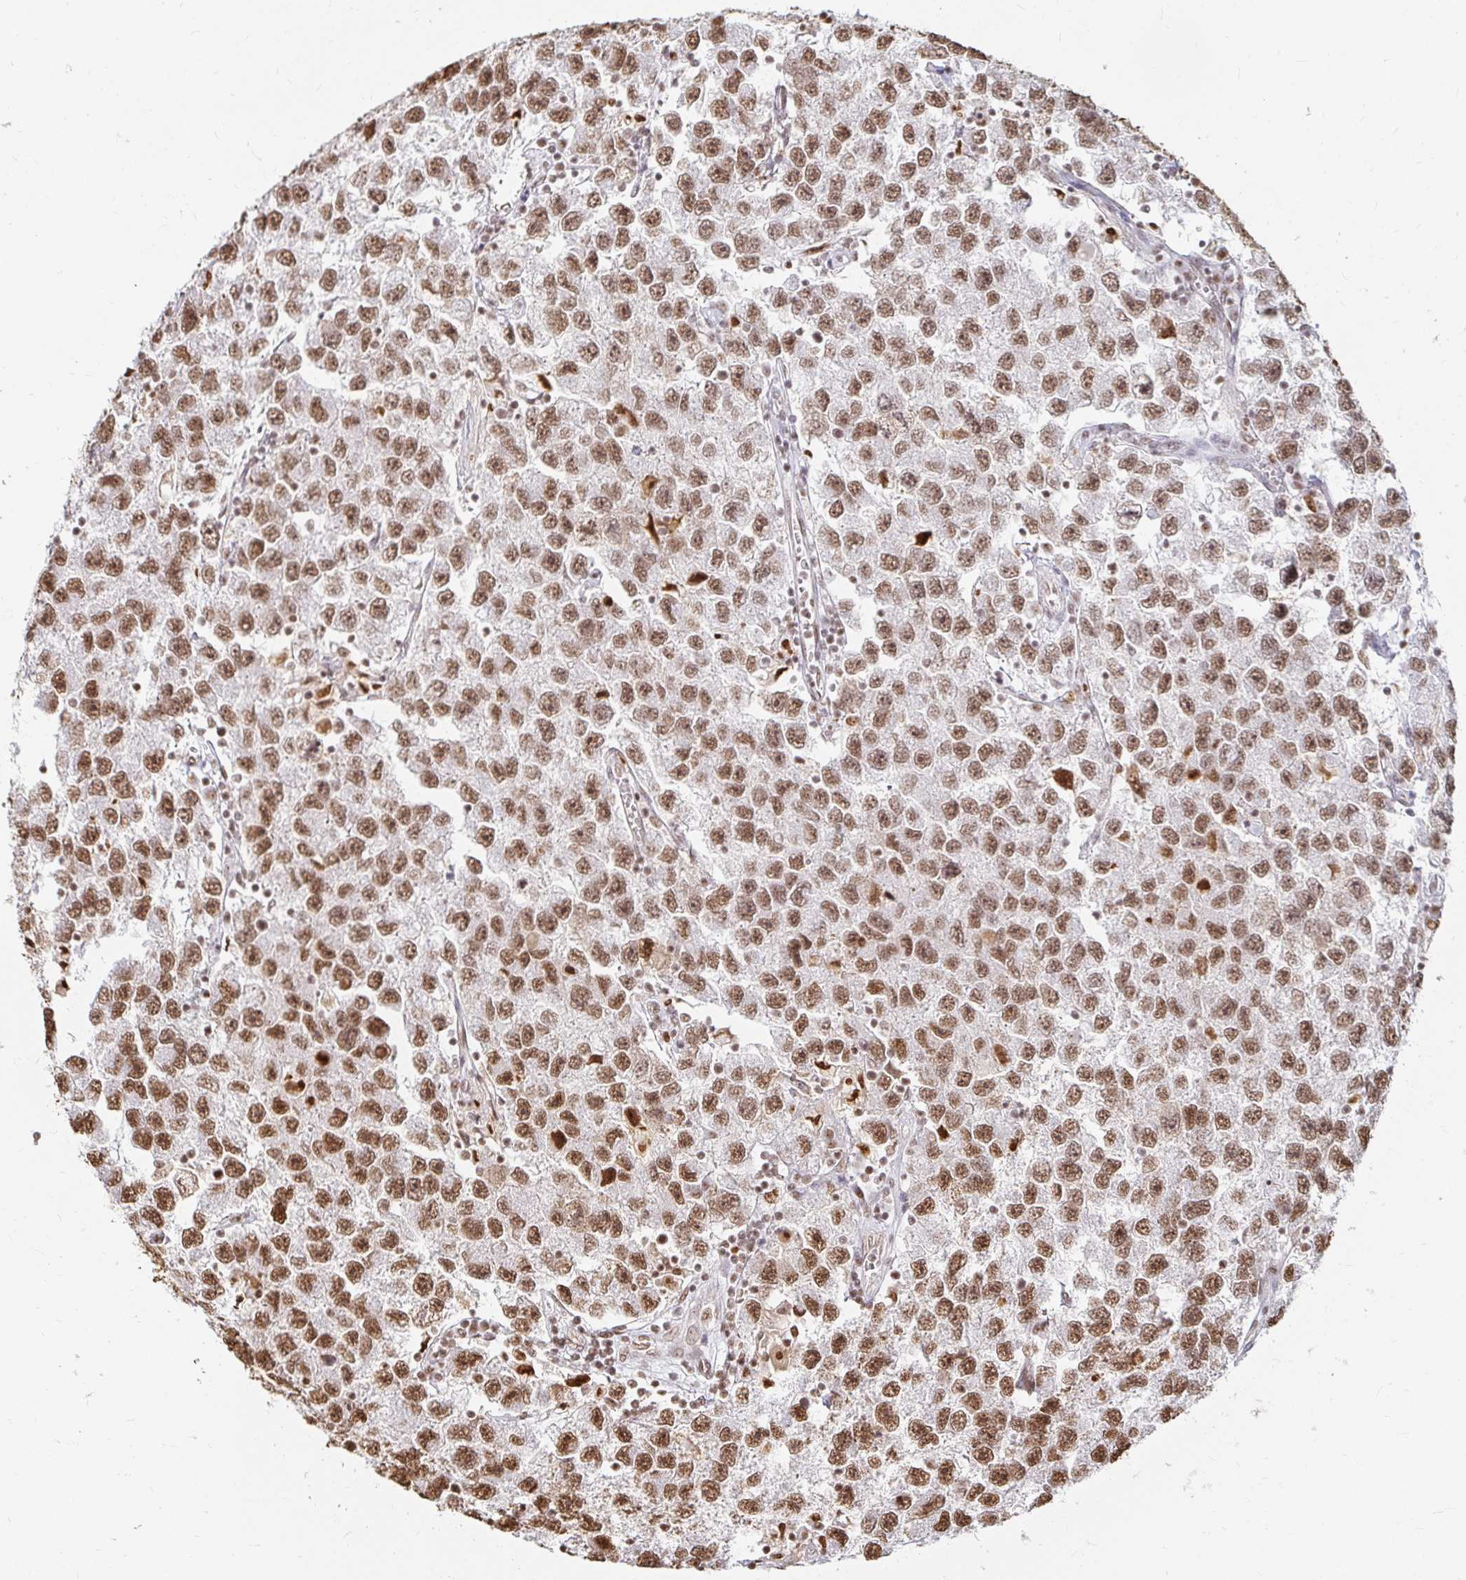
{"staining": {"intensity": "moderate", "quantity": ">75%", "location": "nuclear"}, "tissue": "testis cancer", "cell_type": "Tumor cells", "image_type": "cancer", "snomed": [{"axis": "morphology", "description": "Seminoma, NOS"}, {"axis": "topography", "description": "Testis"}], "caption": "High-magnification brightfield microscopy of seminoma (testis) stained with DAB (3,3'-diaminobenzidine) (brown) and counterstained with hematoxylin (blue). tumor cells exhibit moderate nuclear staining is present in approximately>75% of cells.", "gene": "HNRNPU", "patient": {"sex": "male", "age": 26}}